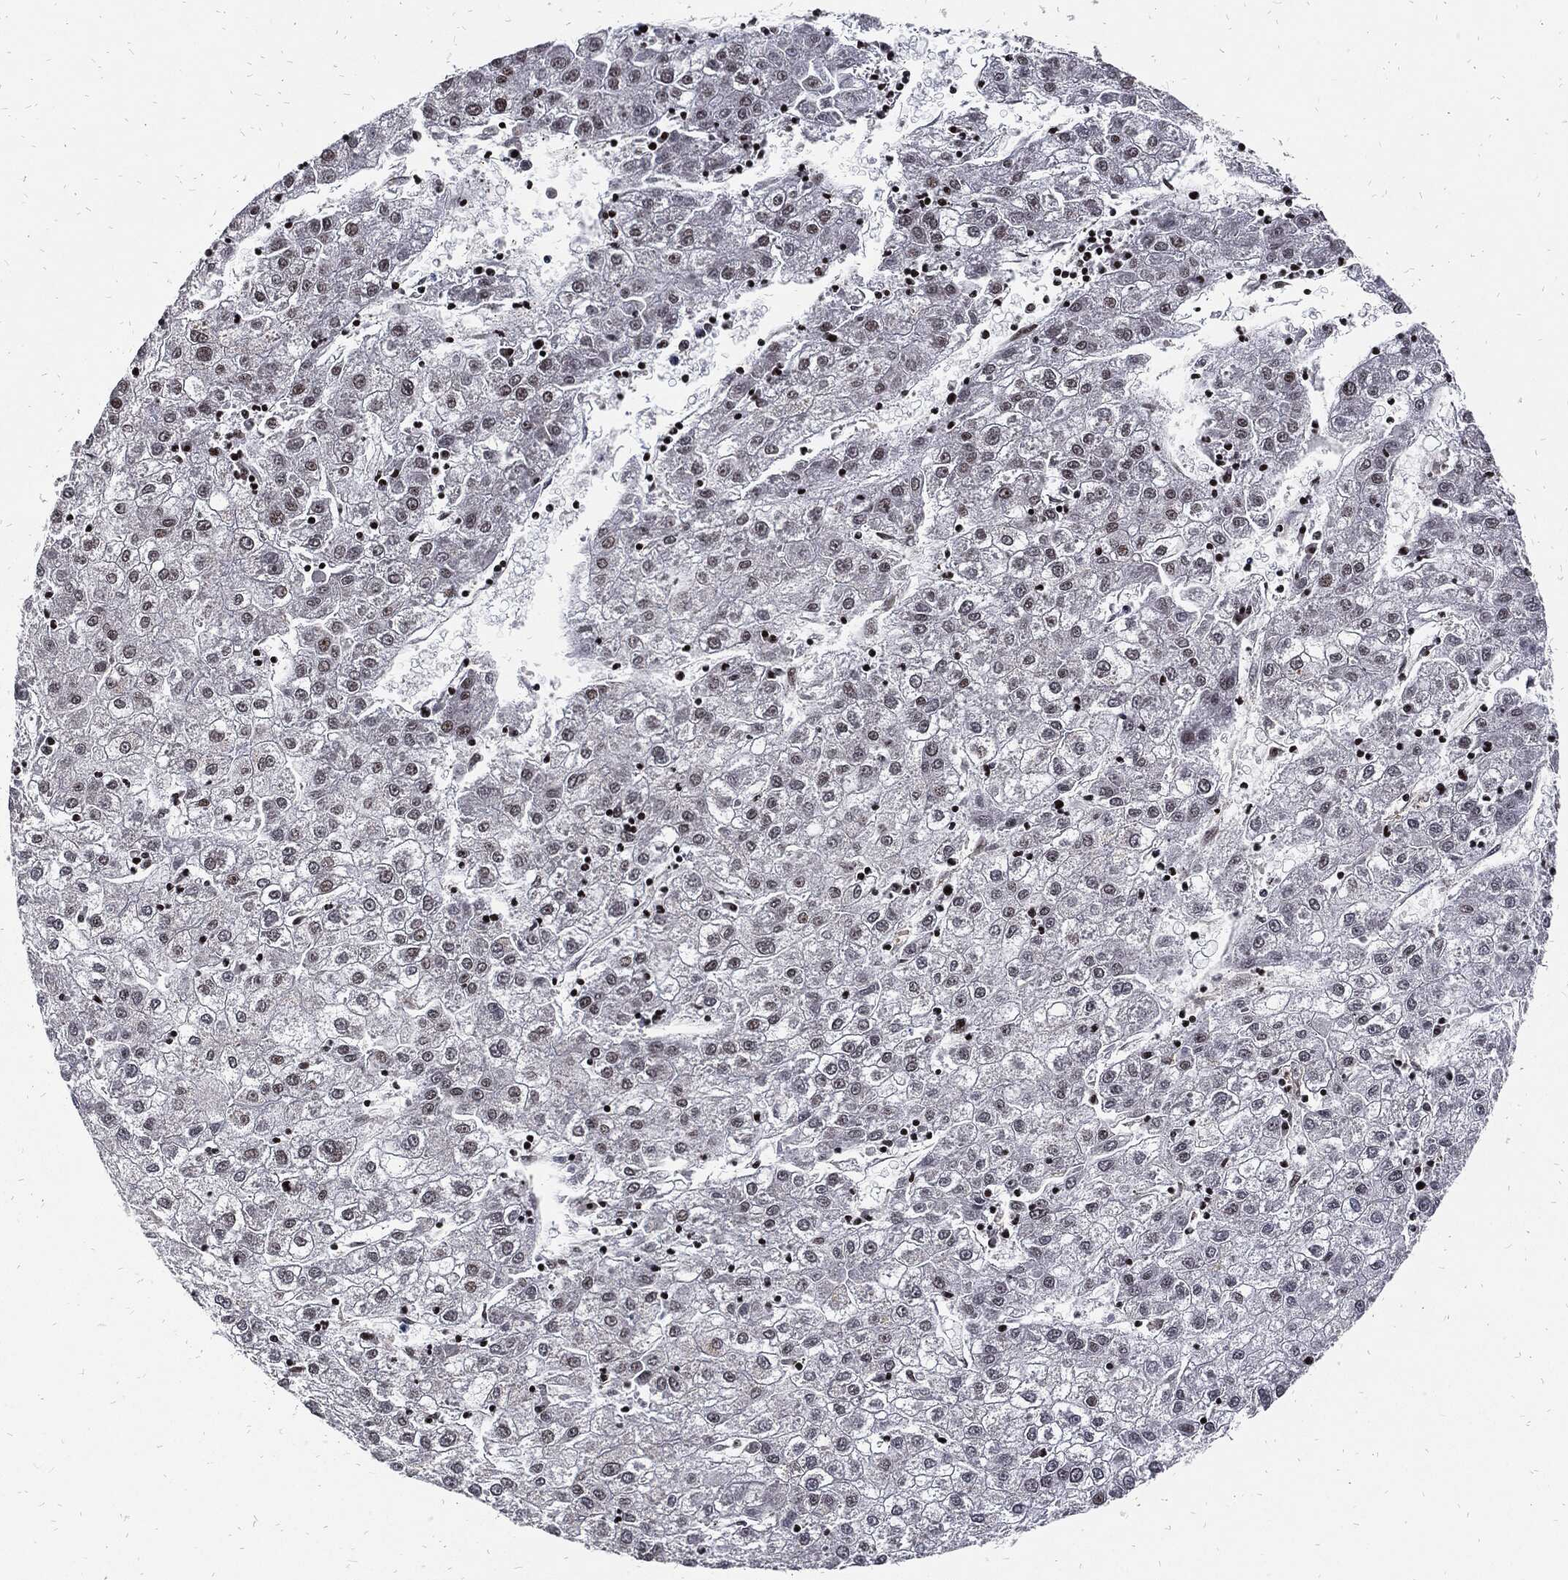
{"staining": {"intensity": "negative", "quantity": "none", "location": "none"}, "tissue": "liver cancer", "cell_type": "Tumor cells", "image_type": "cancer", "snomed": [{"axis": "morphology", "description": "Carcinoma, Hepatocellular, NOS"}, {"axis": "topography", "description": "Liver"}], "caption": "Photomicrograph shows no significant protein staining in tumor cells of liver hepatocellular carcinoma.", "gene": "ZNF775", "patient": {"sex": "male", "age": 72}}